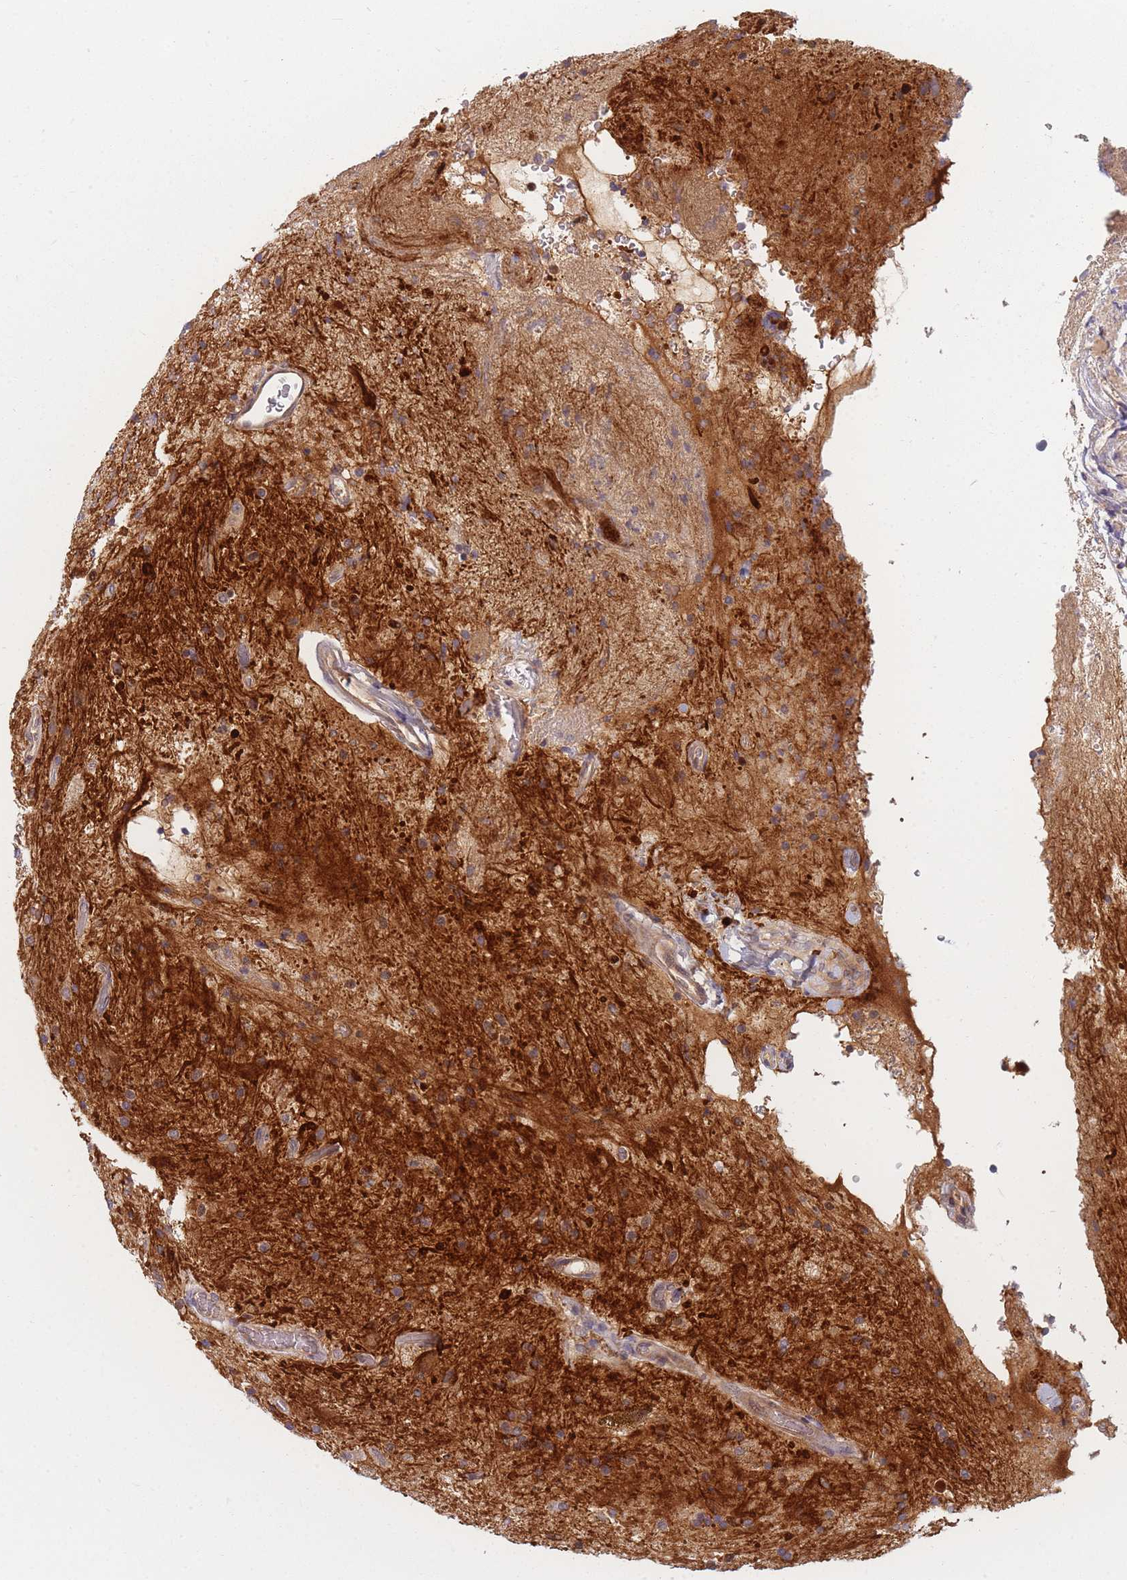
{"staining": {"intensity": "weak", "quantity": "<25%", "location": "cytoplasmic/membranous"}, "tissue": "glioma", "cell_type": "Tumor cells", "image_type": "cancer", "snomed": [{"axis": "morphology", "description": "Glioma, malignant, High grade"}, {"axis": "topography", "description": "Brain"}], "caption": "The image demonstrates no staining of tumor cells in high-grade glioma (malignant).", "gene": "FAM153A", "patient": {"sex": "male", "age": 34}}